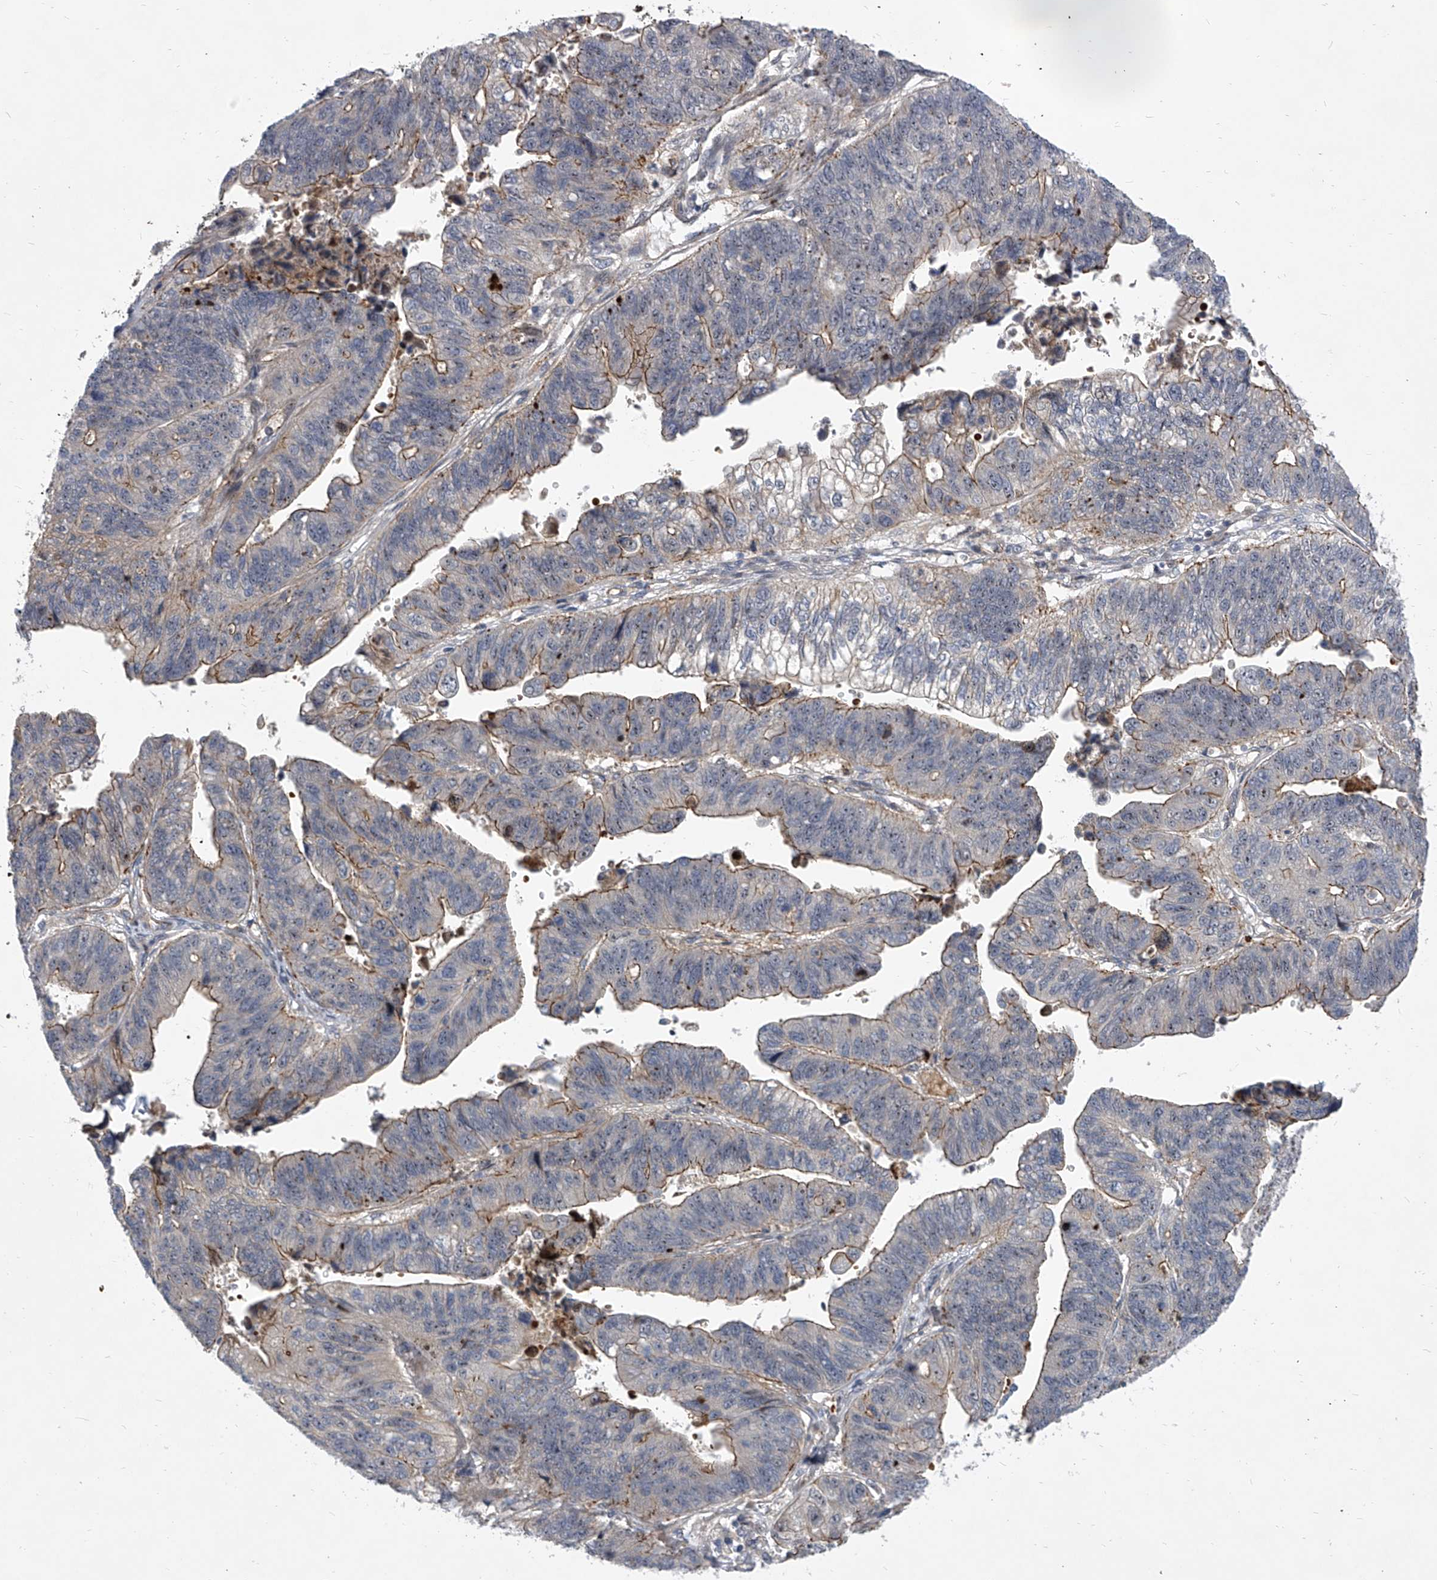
{"staining": {"intensity": "moderate", "quantity": "25%-75%", "location": "cytoplasmic/membranous"}, "tissue": "stomach cancer", "cell_type": "Tumor cells", "image_type": "cancer", "snomed": [{"axis": "morphology", "description": "Adenocarcinoma, NOS"}, {"axis": "topography", "description": "Stomach"}], "caption": "An immunohistochemistry (IHC) histopathology image of neoplastic tissue is shown. Protein staining in brown shows moderate cytoplasmic/membranous positivity in adenocarcinoma (stomach) within tumor cells.", "gene": "MINDY4", "patient": {"sex": "male", "age": 59}}